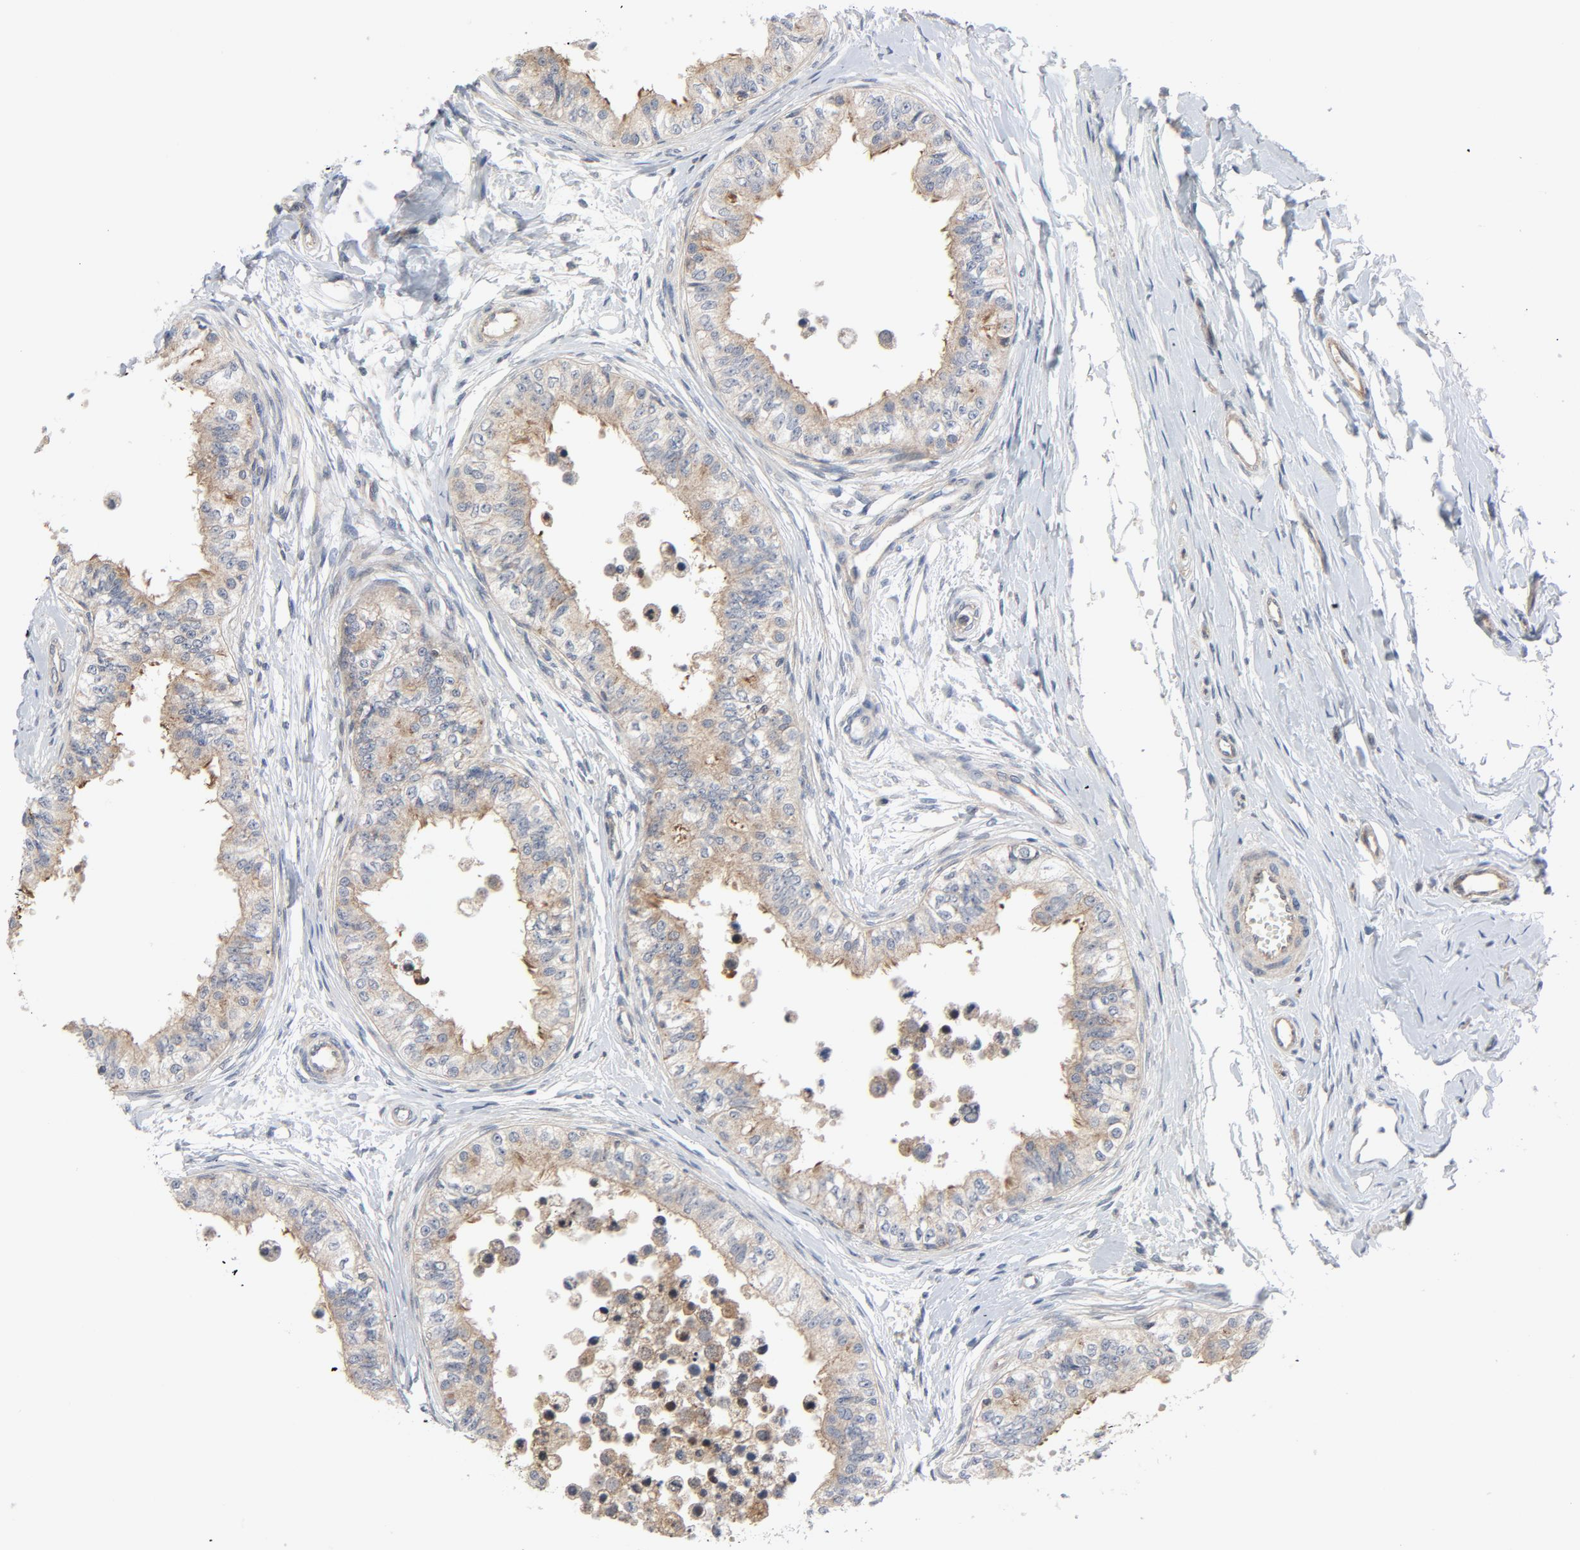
{"staining": {"intensity": "moderate", "quantity": ">75%", "location": "cytoplasmic/membranous"}, "tissue": "epididymis", "cell_type": "Glandular cells", "image_type": "normal", "snomed": [{"axis": "morphology", "description": "Normal tissue, NOS"}, {"axis": "morphology", "description": "Adenocarcinoma, metastatic, NOS"}, {"axis": "topography", "description": "Testis"}, {"axis": "topography", "description": "Epididymis"}], "caption": "A brown stain labels moderate cytoplasmic/membranous positivity of a protein in glandular cells of normal human epididymis. The staining is performed using DAB (3,3'-diaminobenzidine) brown chromogen to label protein expression. The nuclei are counter-stained blue using hematoxylin.", "gene": "TSG101", "patient": {"sex": "male", "age": 26}}